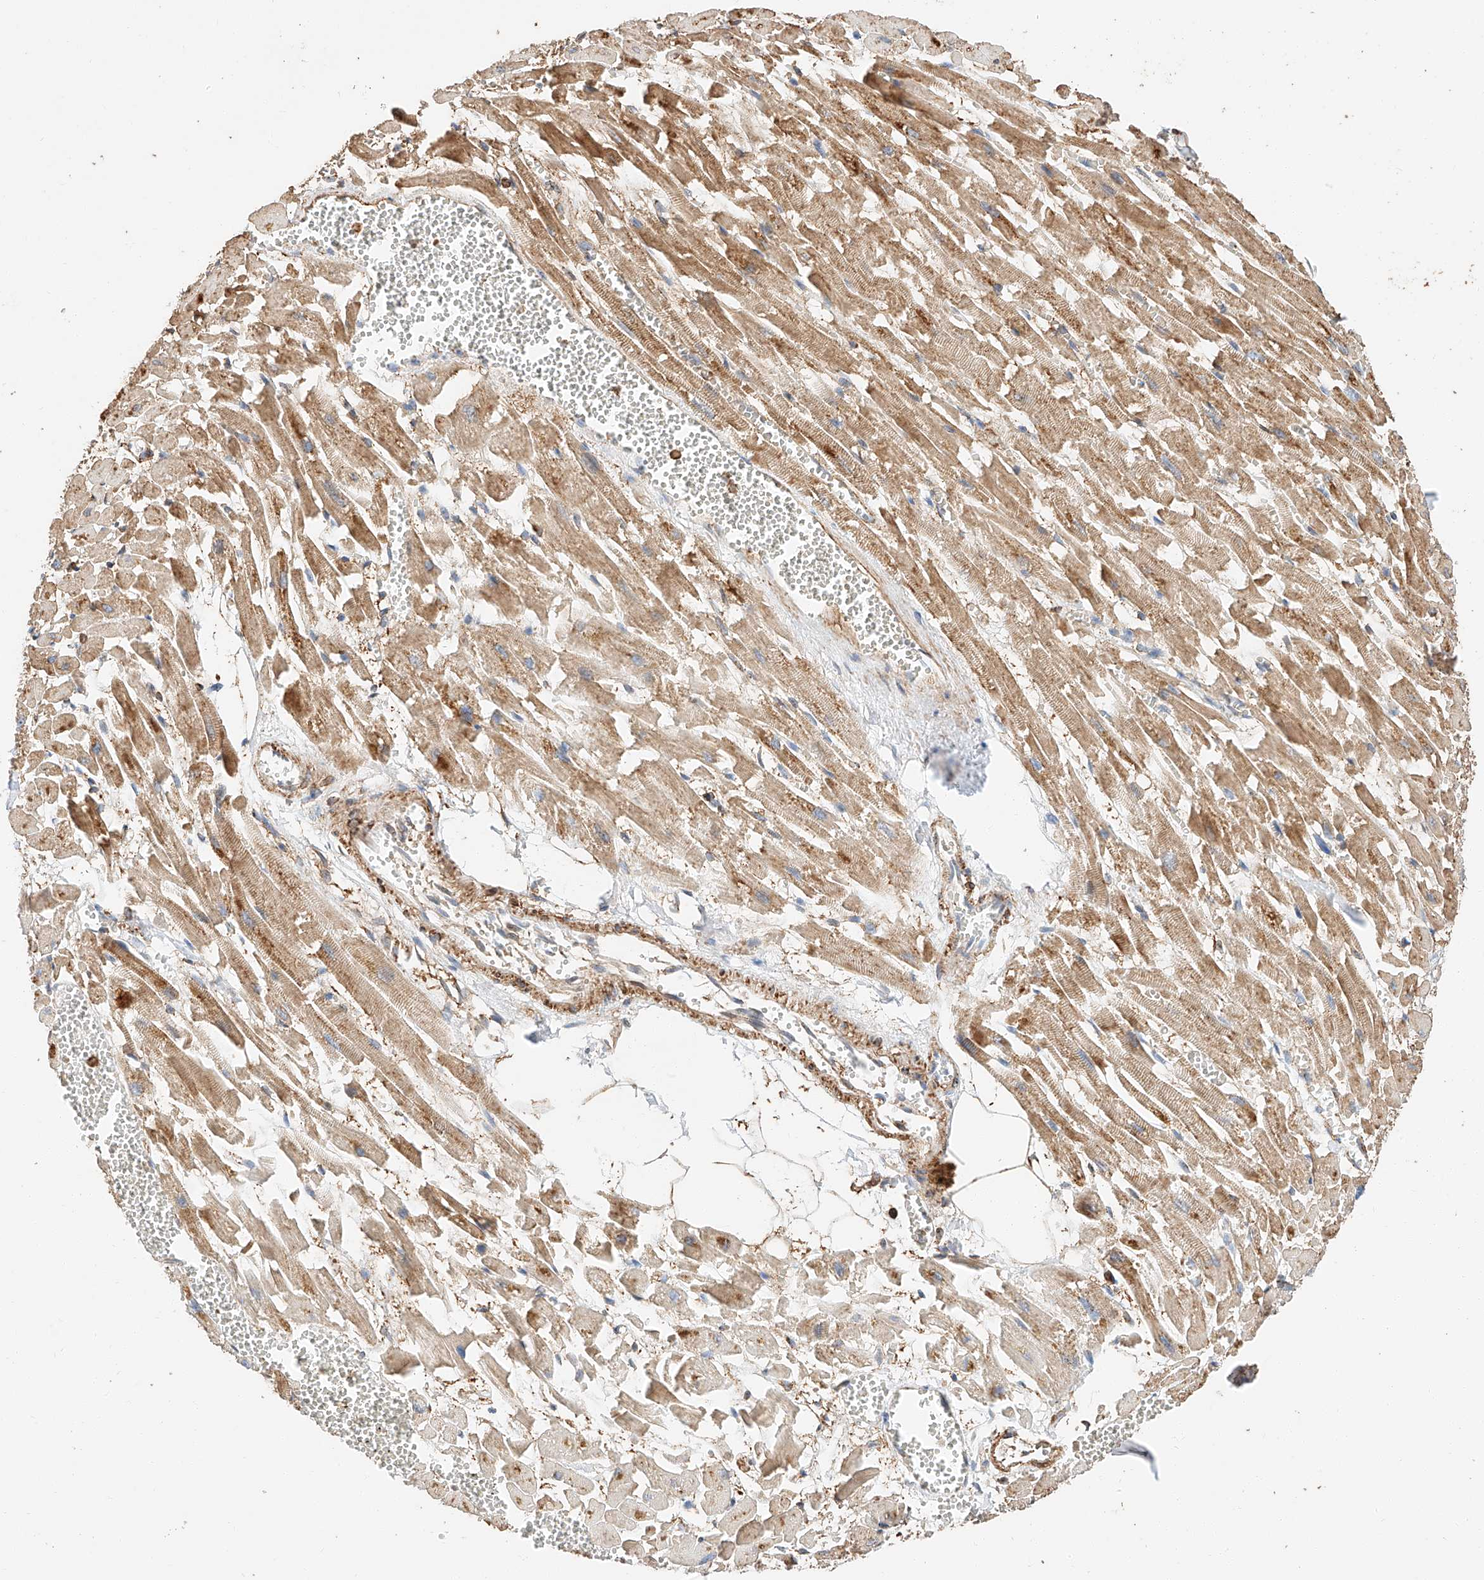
{"staining": {"intensity": "moderate", "quantity": ">75%", "location": "cytoplasmic/membranous"}, "tissue": "heart muscle", "cell_type": "Cardiomyocytes", "image_type": "normal", "snomed": [{"axis": "morphology", "description": "Normal tissue, NOS"}, {"axis": "topography", "description": "Heart"}], "caption": "Heart muscle stained with DAB IHC reveals medium levels of moderate cytoplasmic/membranous expression in about >75% of cardiomyocytes. The protein of interest is shown in brown color, while the nuclei are stained blue.", "gene": "WFS1", "patient": {"sex": "female", "age": 64}}